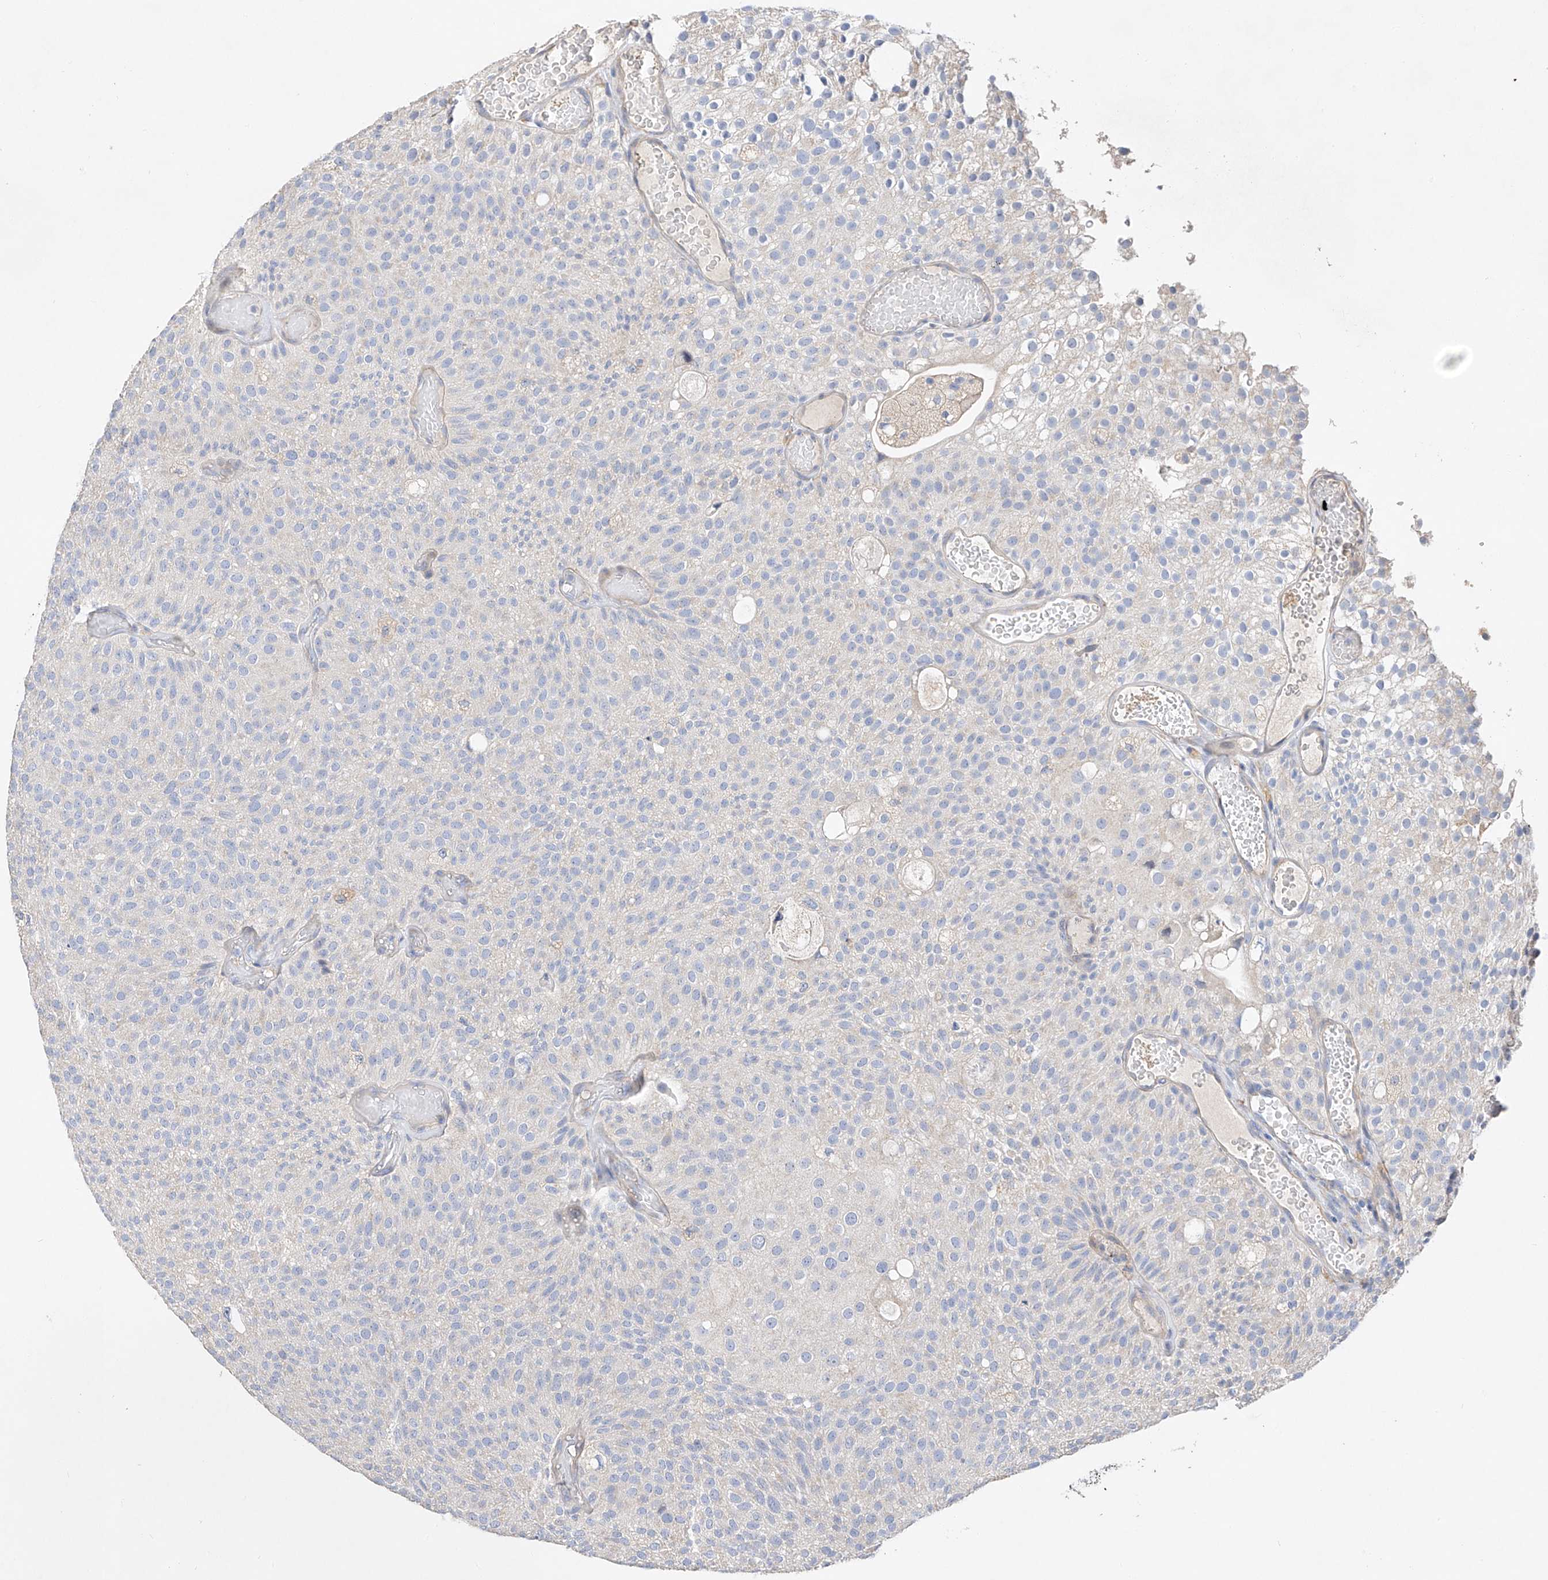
{"staining": {"intensity": "negative", "quantity": "none", "location": "none"}, "tissue": "urothelial cancer", "cell_type": "Tumor cells", "image_type": "cancer", "snomed": [{"axis": "morphology", "description": "Urothelial carcinoma, Low grade"}, {"axis": "topography", "description": "Urinary bladder"}], "caption": "This is an immunohistochemistry image of human low-grade urothelial carcinoma. There is no positivity in tumor cells.", "gene": "AMD1", "patient": {"sex": "male", "age": 78}}